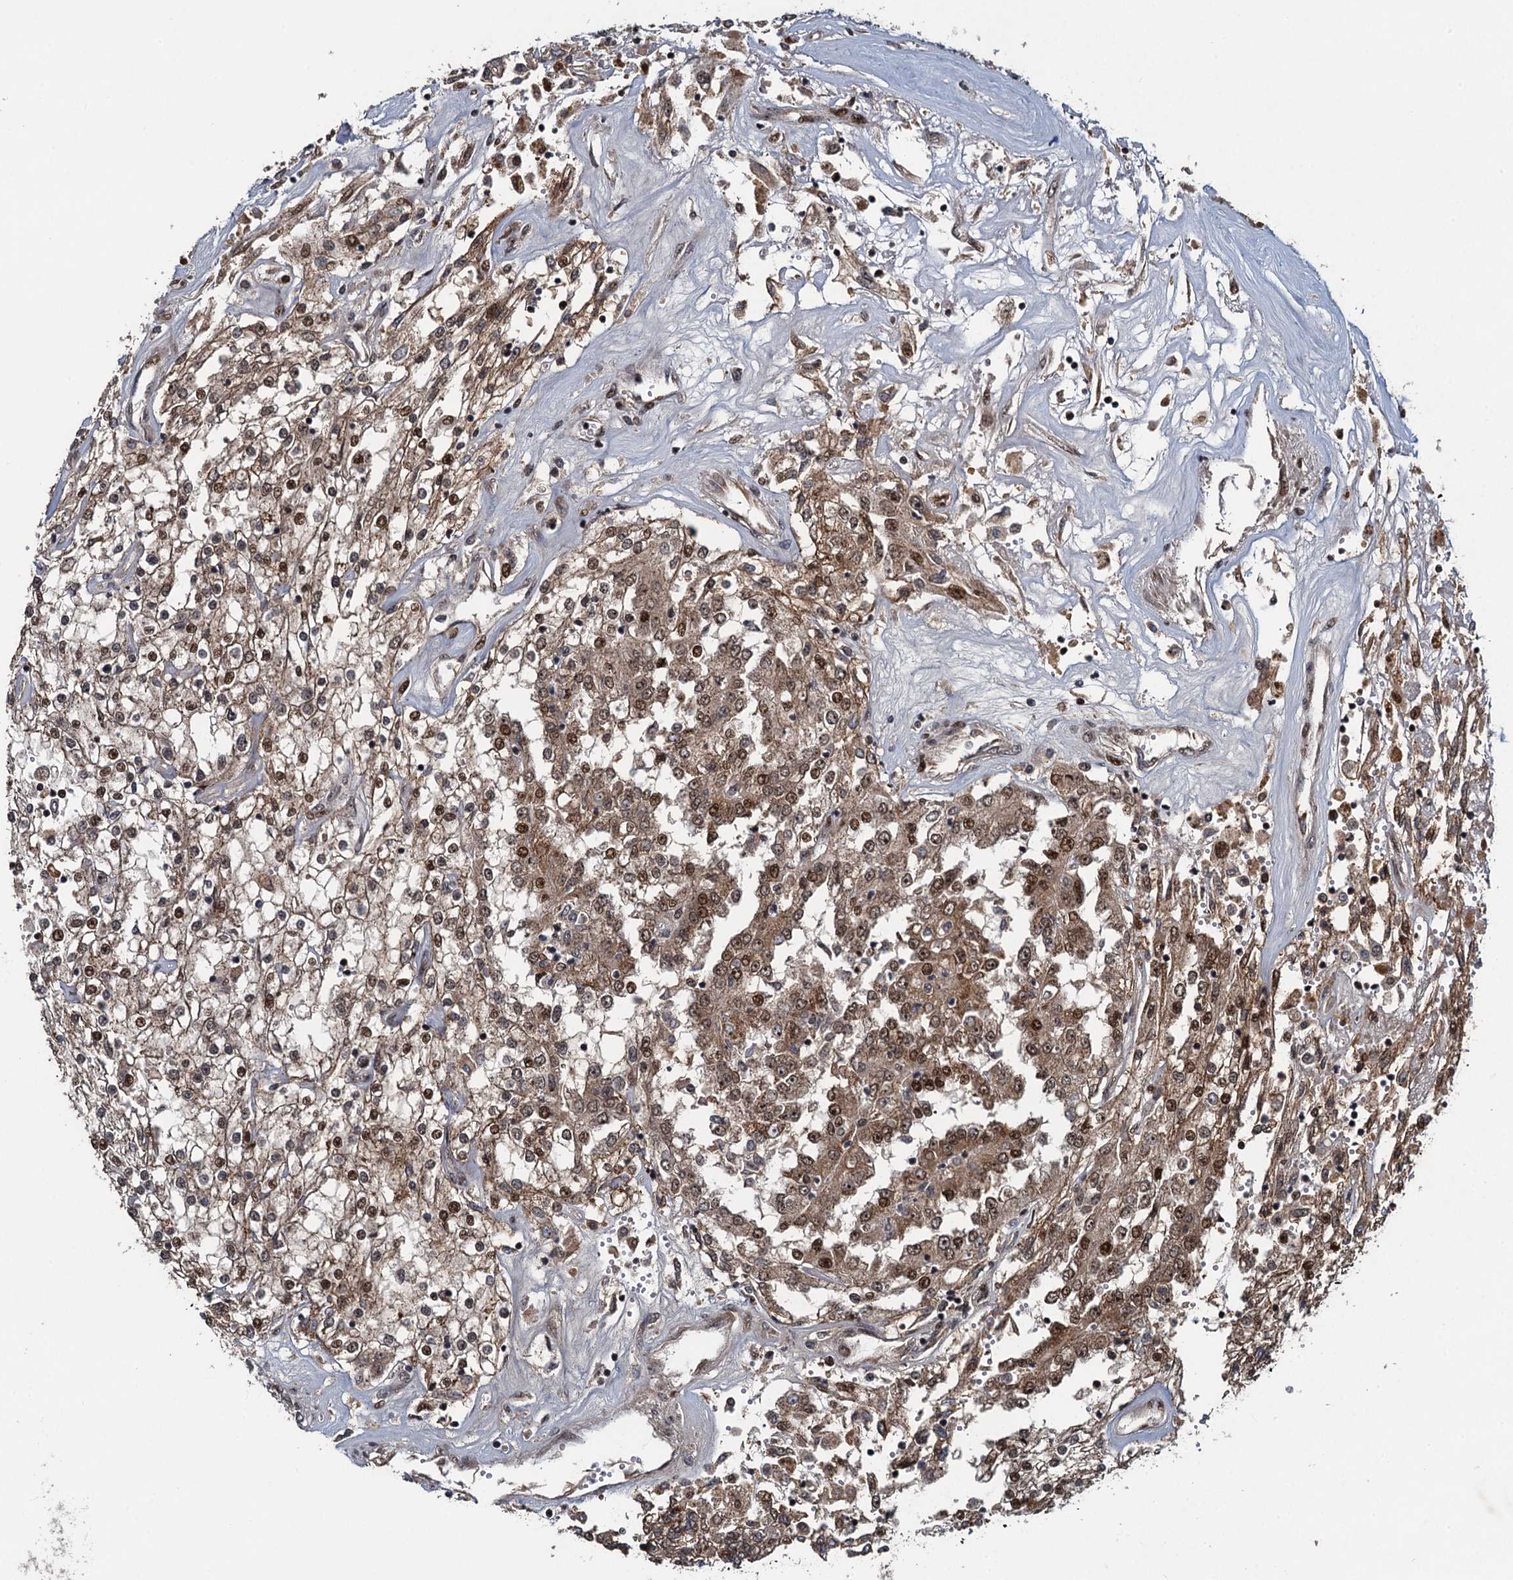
{"staining": {"intensity": "moderate", "quantity": ">75%", "location": "cytoplasmic/membranous,nuclear"}, "tissue": "renal cancer", "cell_type": "Tumor cells", "image_type": "cancer", "snomed": [{"axis": "morphology", "description": "Adenocarcinoma, NOS"}, {"axis": "topography", "description": "Kidney"}], "caption": "Adenocarcinoma (renal) was stained to show a protein in brown. There is medium levels of moderate cytoplasmic/membranous and nuclear staining in approximately >75% of tumor cells.", "gene": "ATOSA", "patient": {"sex": "female", "age": 52}}